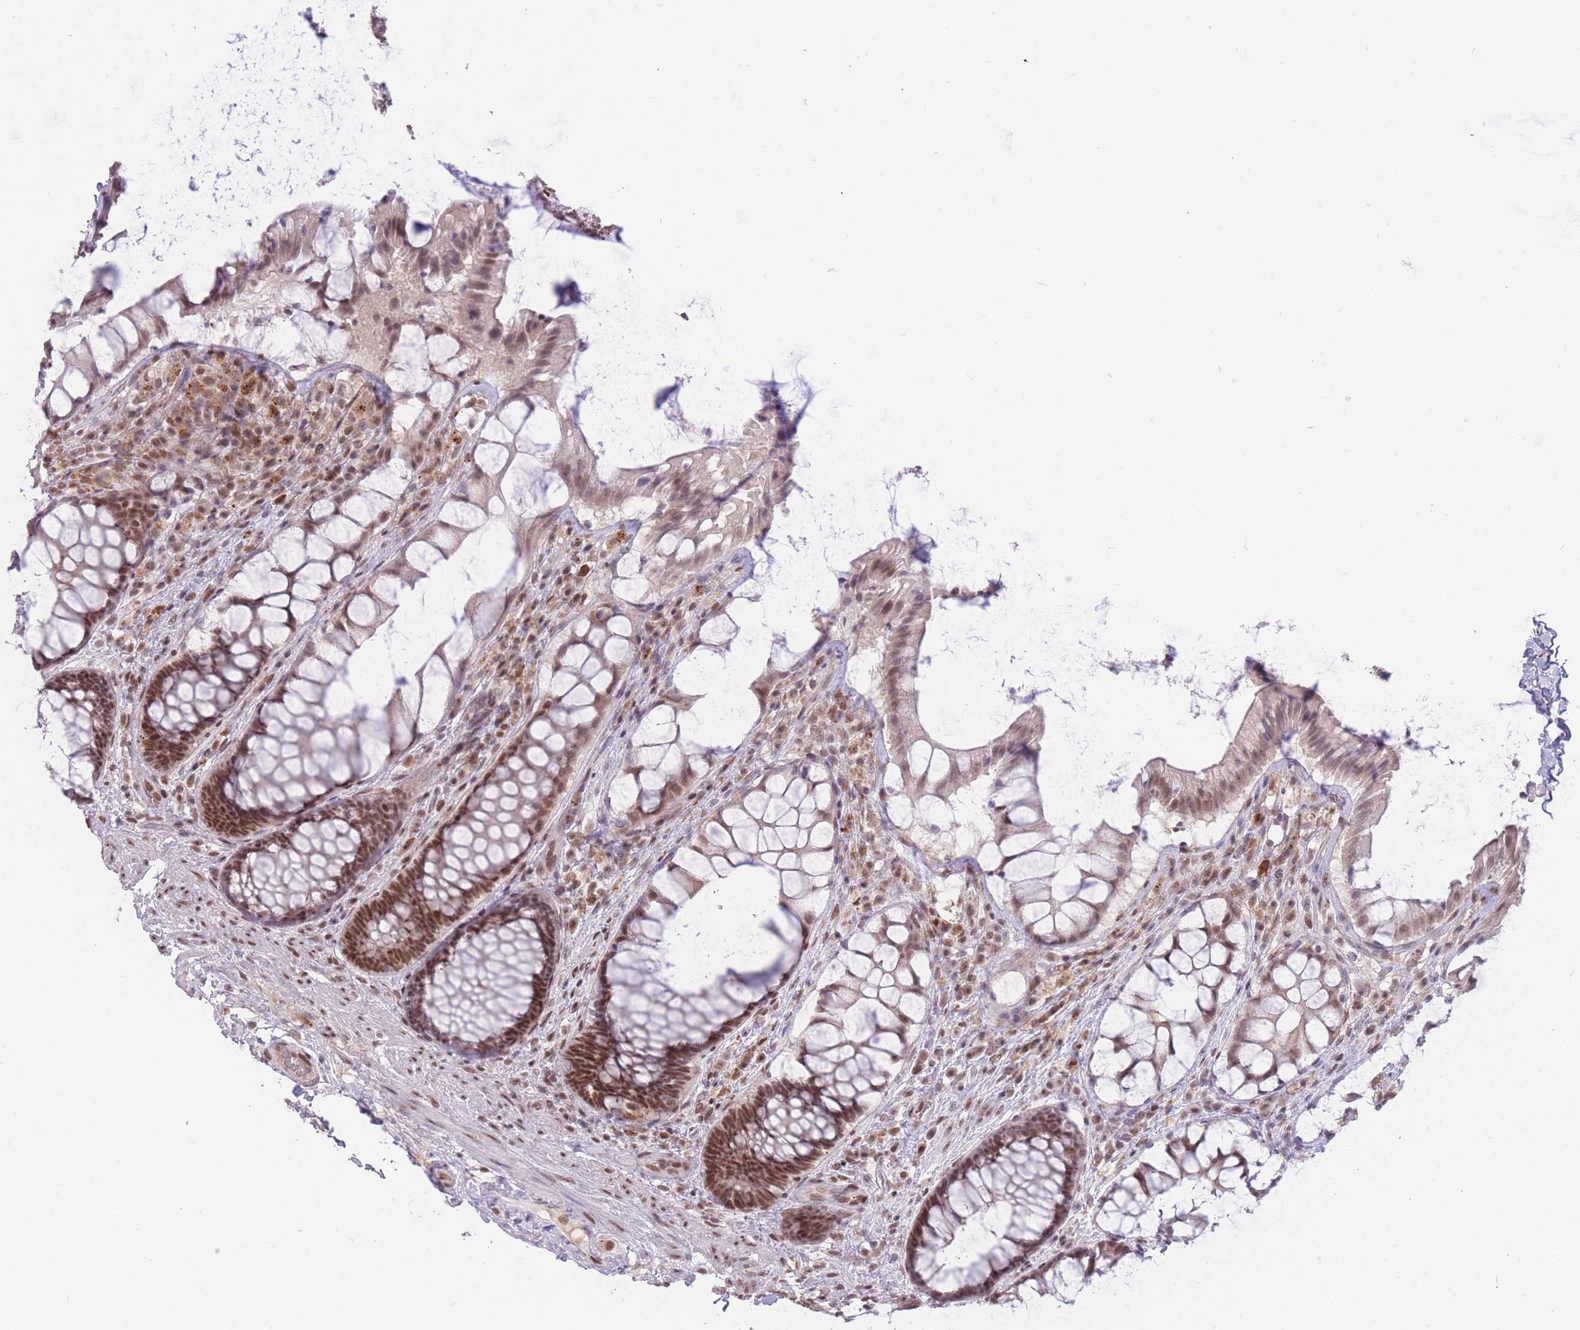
{"staining": {"intensity": "moderate", "quantity": ">75%", "location": "nuclear"}, "tissue": "rectum", "cell_type": "Glandular cells", "image_type": "normal", "snomed": [{"axis": "morphology", "description": "Normal tissue, NOS"}, {"axis": "topography", "description": "Rectum"}], "caption": "Moderate nuclear staining for a protein is present in about >75% of glandular cells of unremarkable rectum using immunohistochemistry (IHC).", "gene": "HNRNPUL1", "patient": {"sex": "female", "age": 58}}